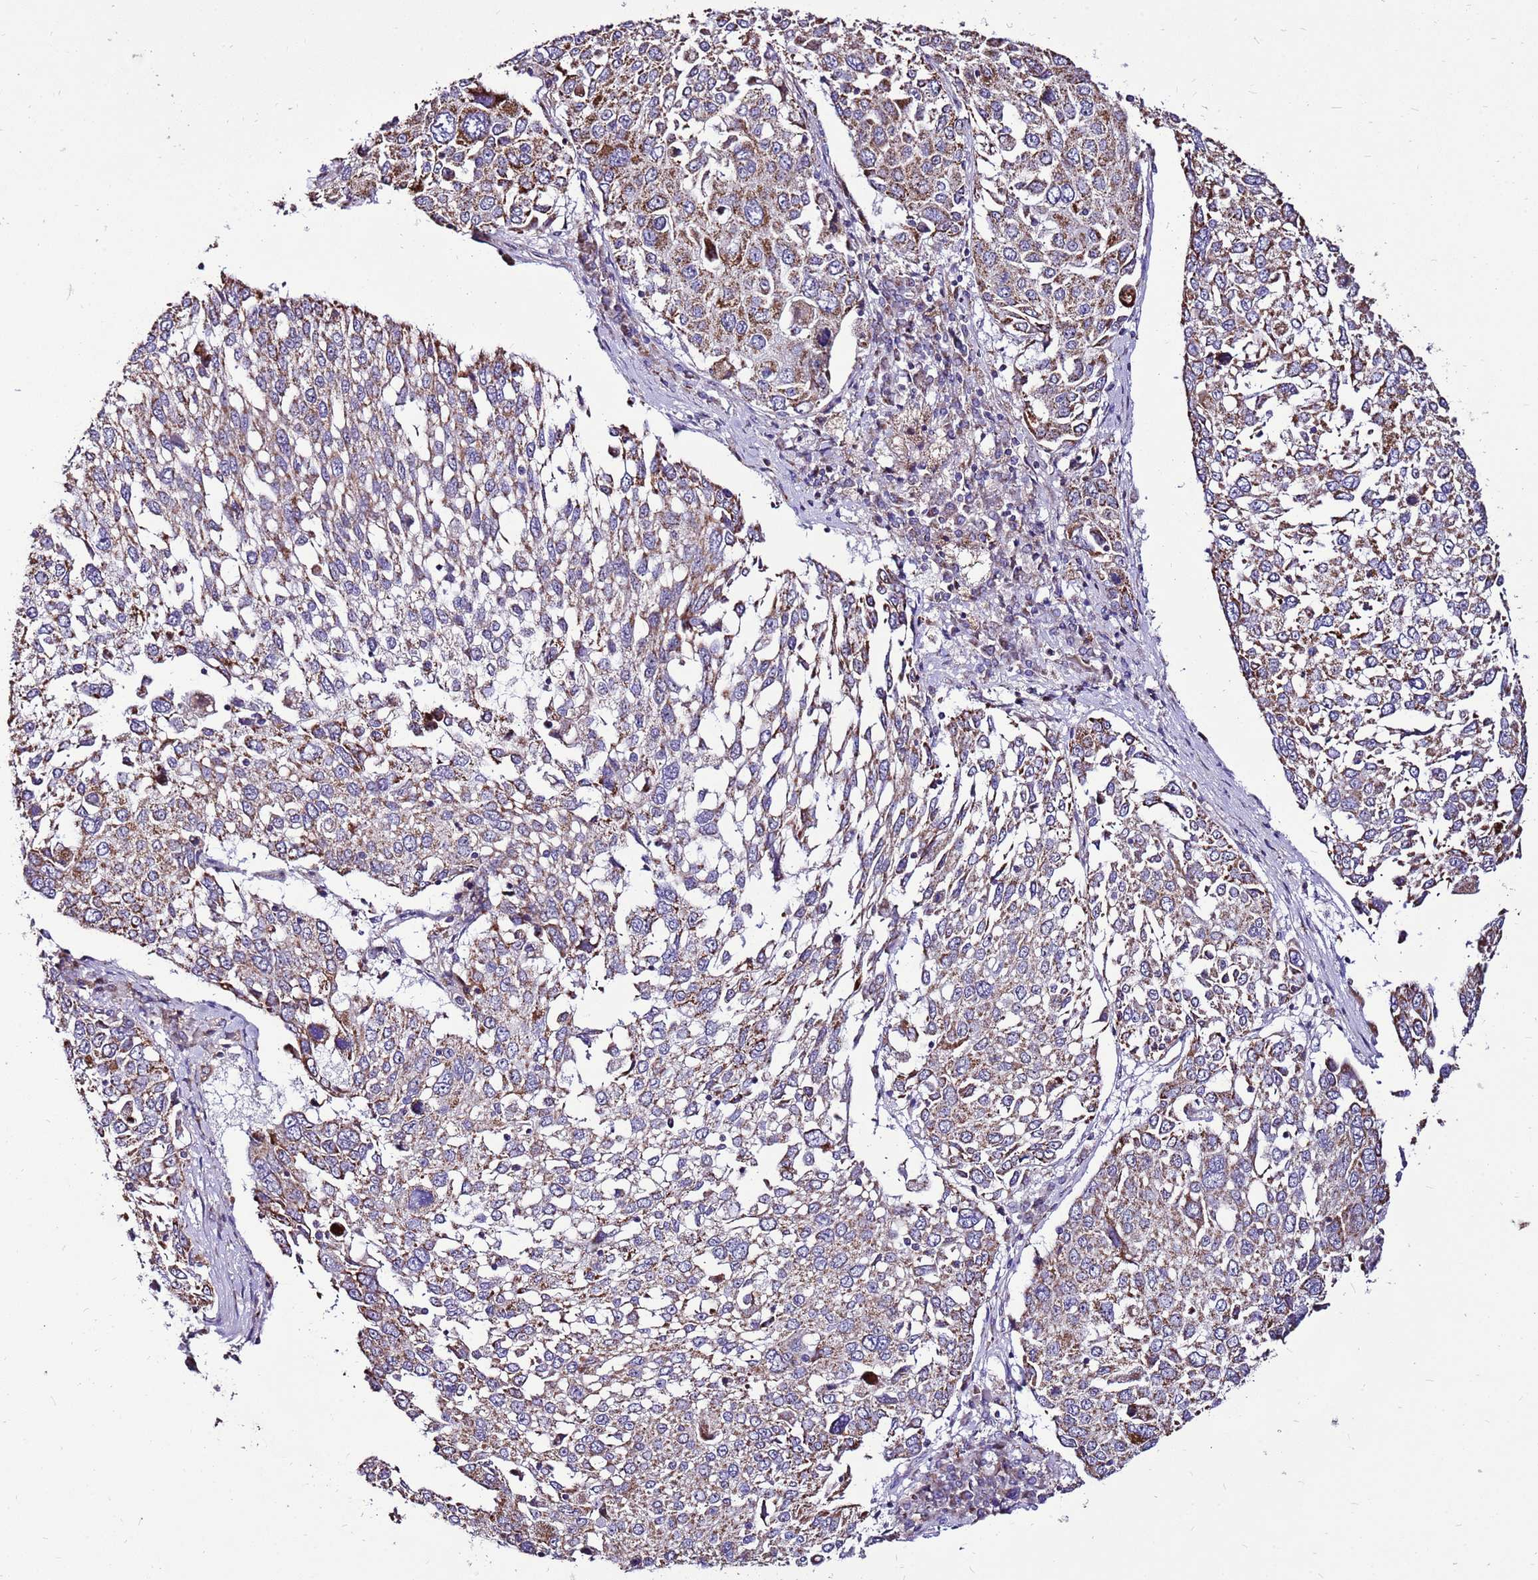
{"staining": {"intensity": "moderate", "quantity": ">75%", "location": "cytoplasmic/membranous"}, "tissue": "lung cancer", "cell_type": "Tumor cells", "image_type": "cancer", "snomed": [{"axis": "morphology", "description": "Squamous cell carcinoma, NOS"}, {"axis": "topography", "description": "Lung"}], "caption": "About >75% of tumor cells in lung cancer reveal moderate cytoplasmic/membranous protein staining as visualized by brown immunohistochemical staining.", "gene": "SPSB3", "patient": {"sex": "male", "age": 65}}